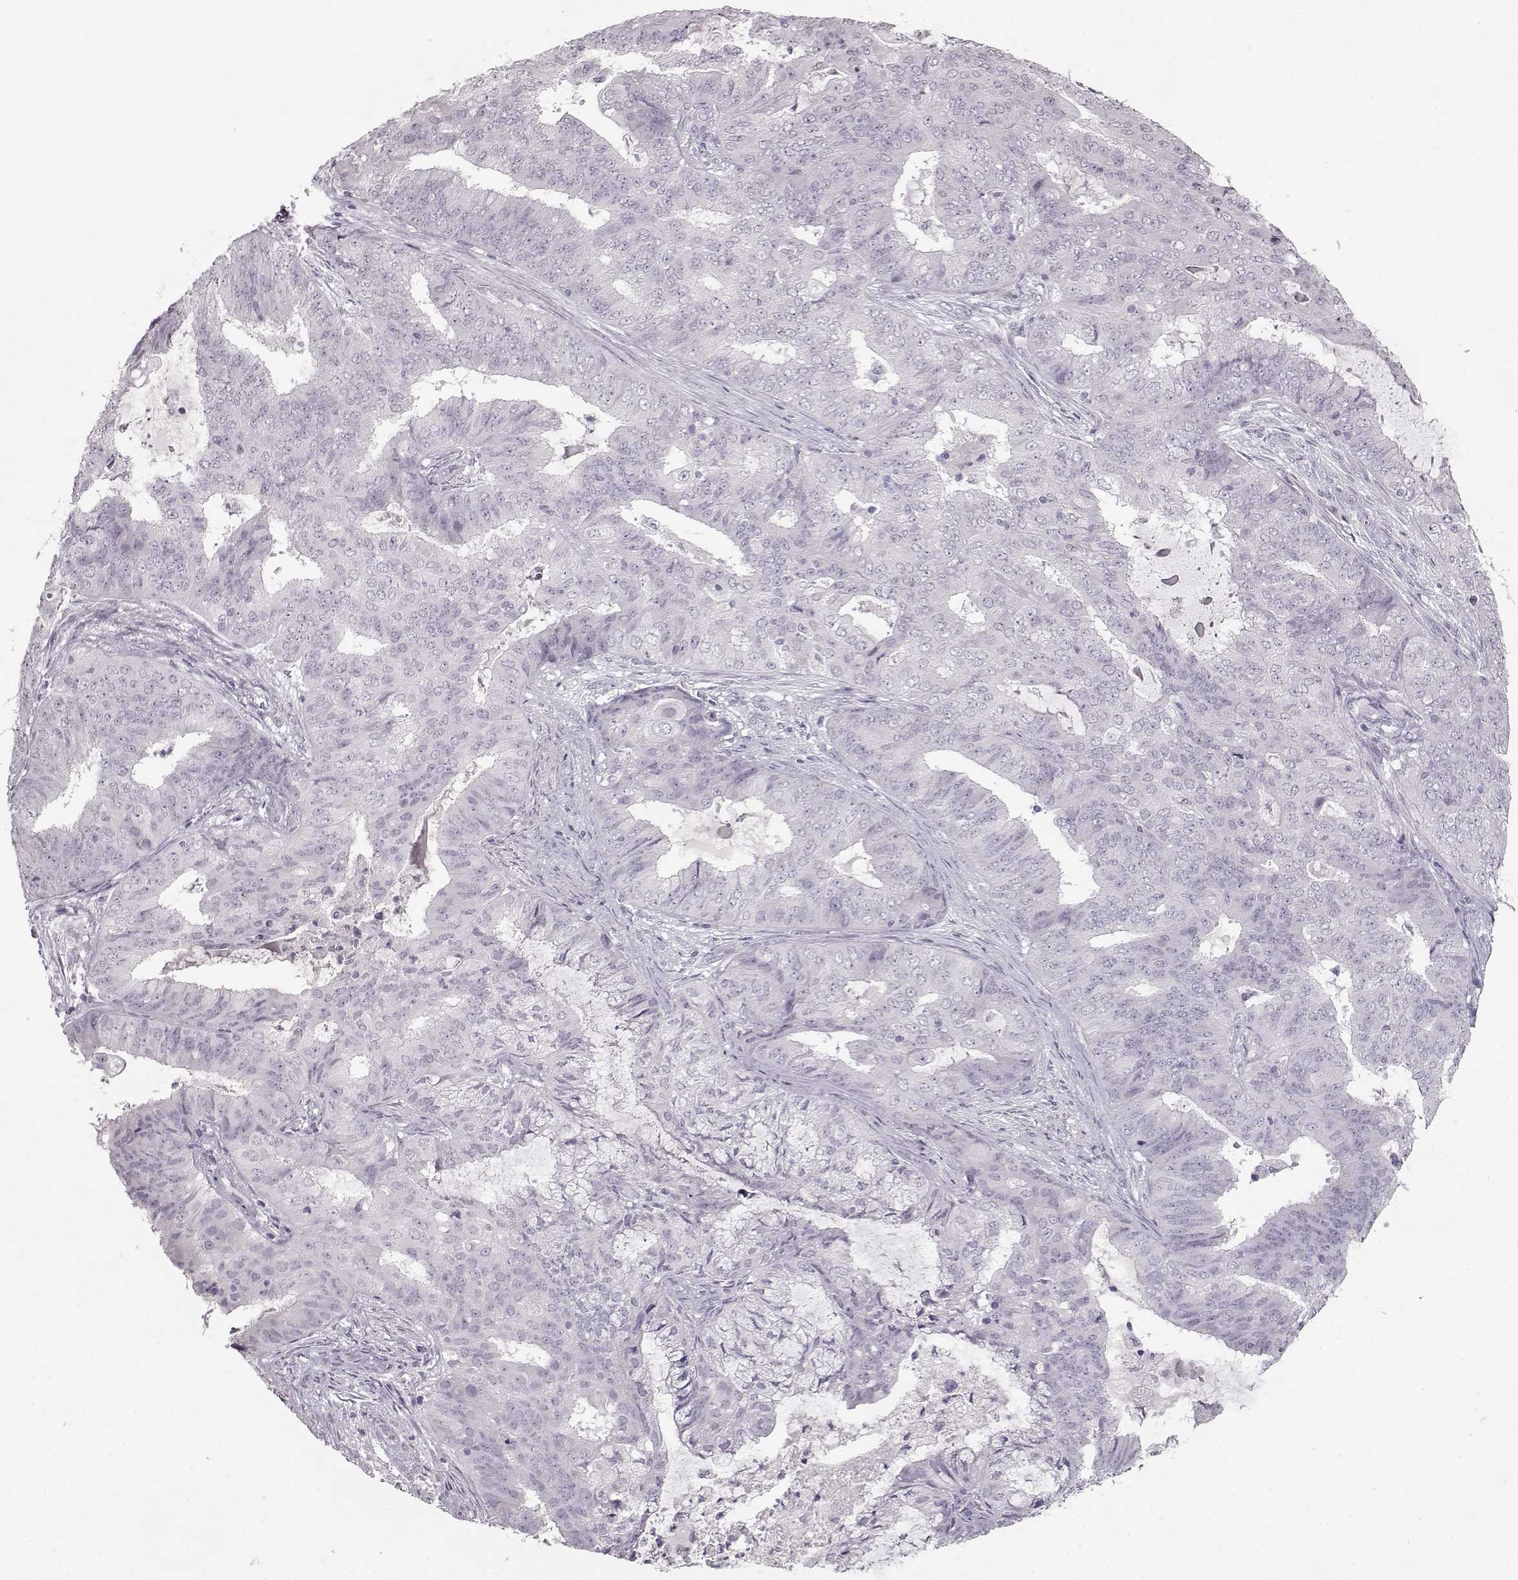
{"staining": {"intensity": "negative", "quantity": "none", "location": "none"}, "tissue": "endometrial cancer", "cell_type": "Tumor cells", "image_type": "cancer", "snomed": [{"axis": "morphology", "description": "Adenocarcinoma, NOS"}, {"axis": "topography", "description": "Endometrium"}], "caption": "Tumor cells are negative for brown protein staining in adenocarcinoma (endometrial).", "gene": "FSHB", "patient": {"sex": "female", "age": 62}}